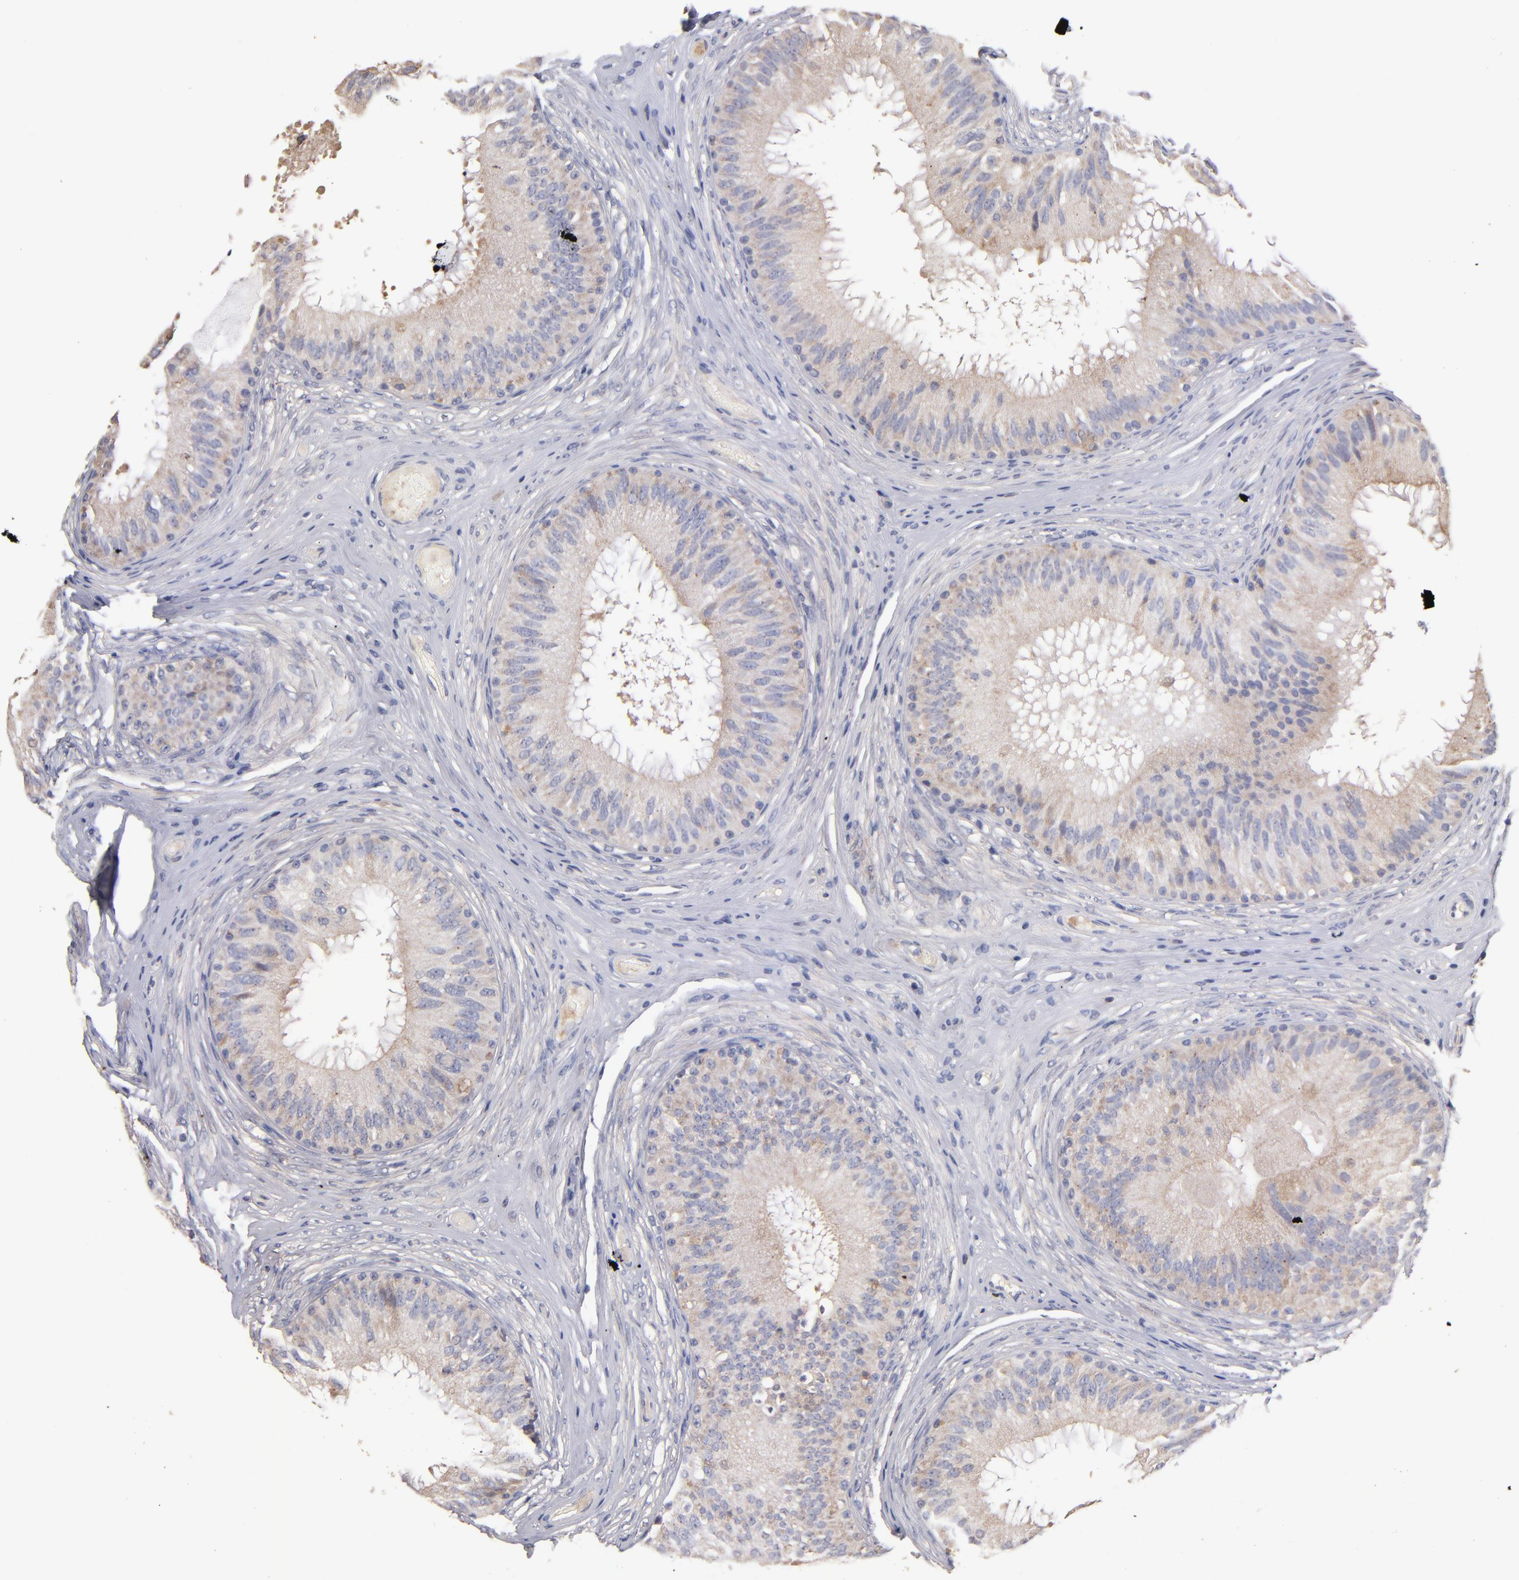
{"staining": {"intensity": "weak", "quantity": ">75%", "location": "cytoplasmic/membranous"}, "tissue": "epididymis", "cell_type": "Glandular cells", "image_type": "normal", "snomed": [{"axis": "morphology", "description": "Normal tissue, NOS"}, {"axis": "topography", "description": "Epididymis"}], "caption": "Immunohistochemistry (IHC) (DAB) staining of normal human epididymis reveals weak cytoplasmic/membranous protein staining in approximately >75% of glandular cells.", "gene": "DACT1", "patient": {"sex": "male", "age": 32}}